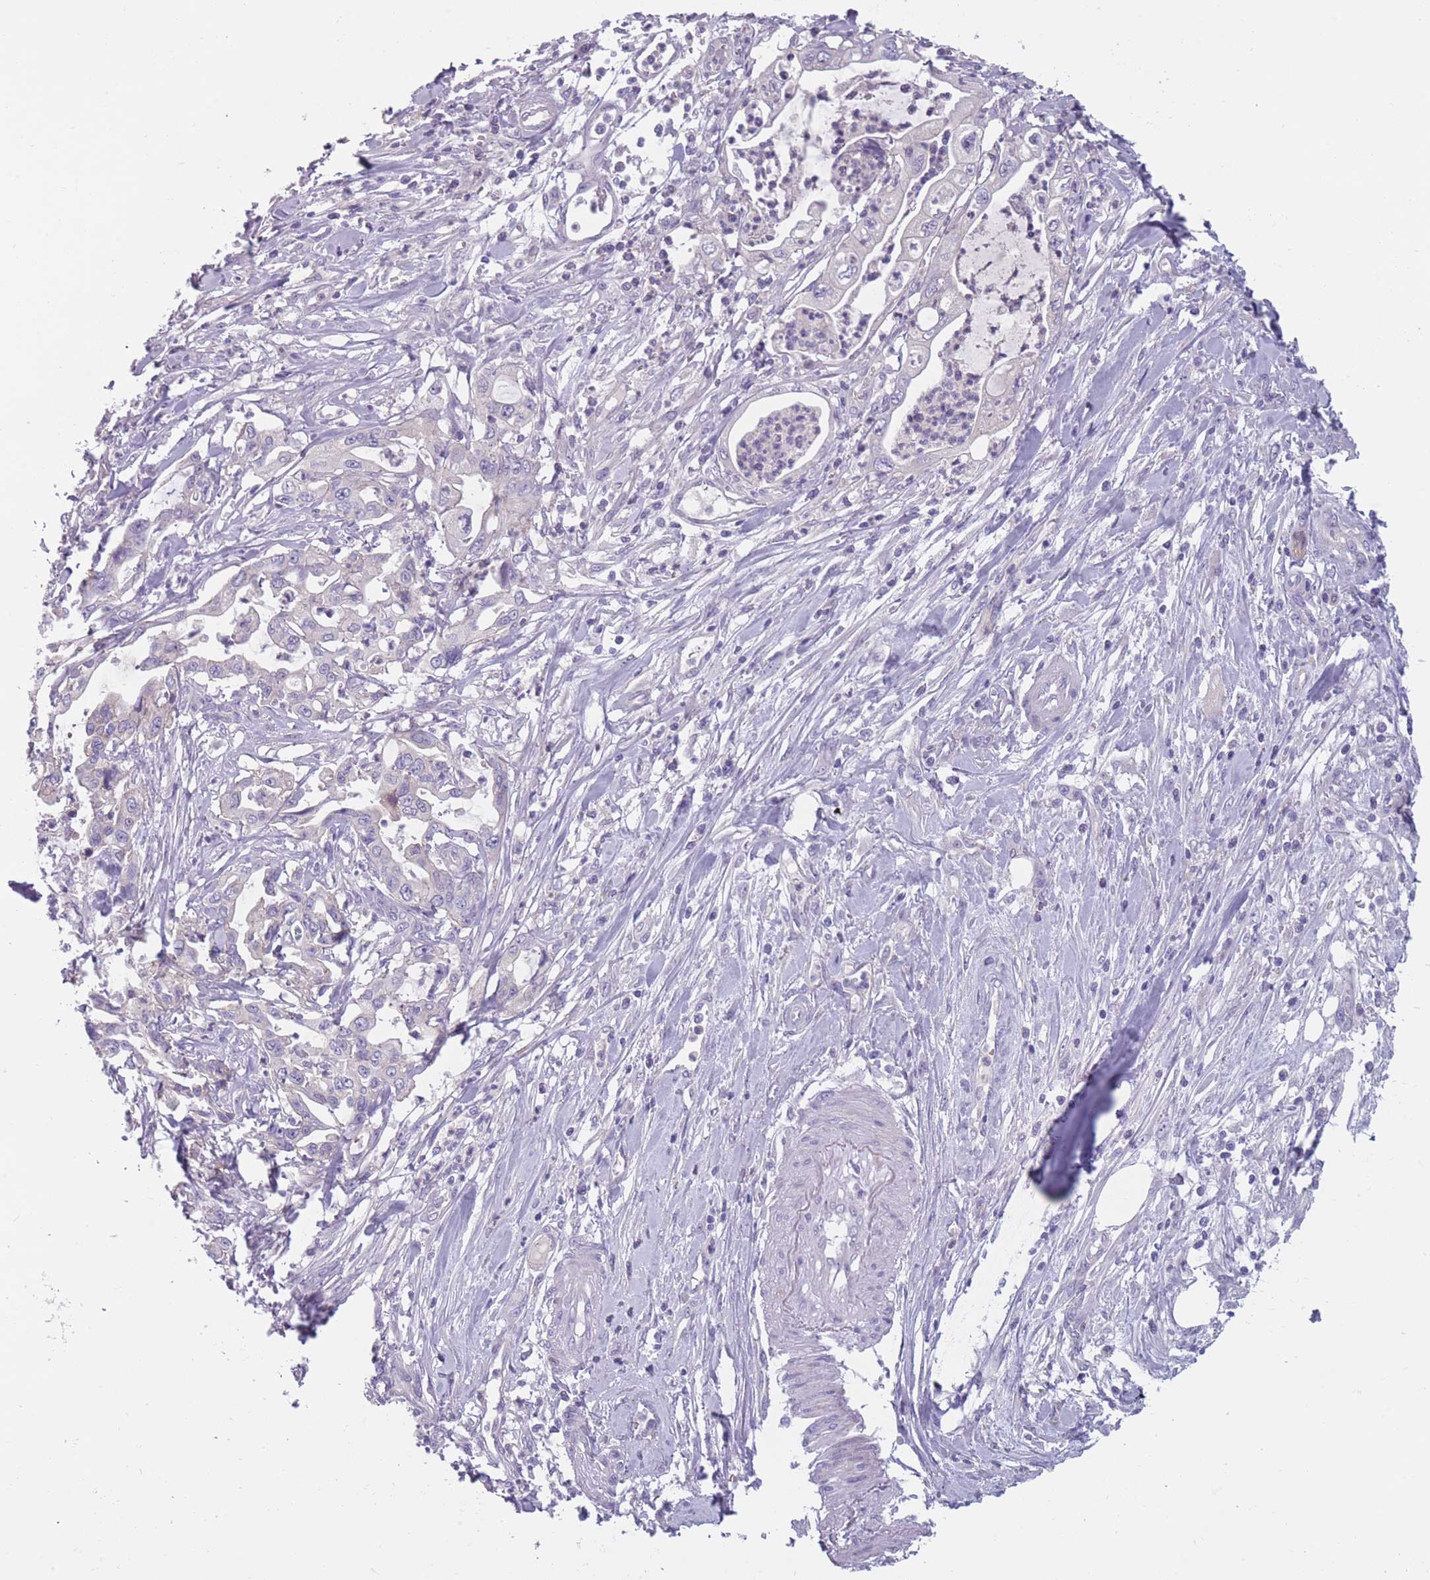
{"staining": {"intensity": "negative", "quantity": "none", "location": "none"}, "tissue": "pancreatic cancer", "cell_type": "Tumor cells", "image_type": "cancer", "snomed": [{"axis": "morphology", "description": "Adenocarcinoma, NOS"}, {"axis": "topography", "description": "Pancreas"}], "caption": "This image is of adenocarcinoma (pancreatic) stained with immunohistochemistry (IHC) to label a protein in brown with the nuclei are counter-stained blue. There is no staining in tumor cells.", "gene": "FAM83F", "patient": {"sex": "female", "age": 61}}